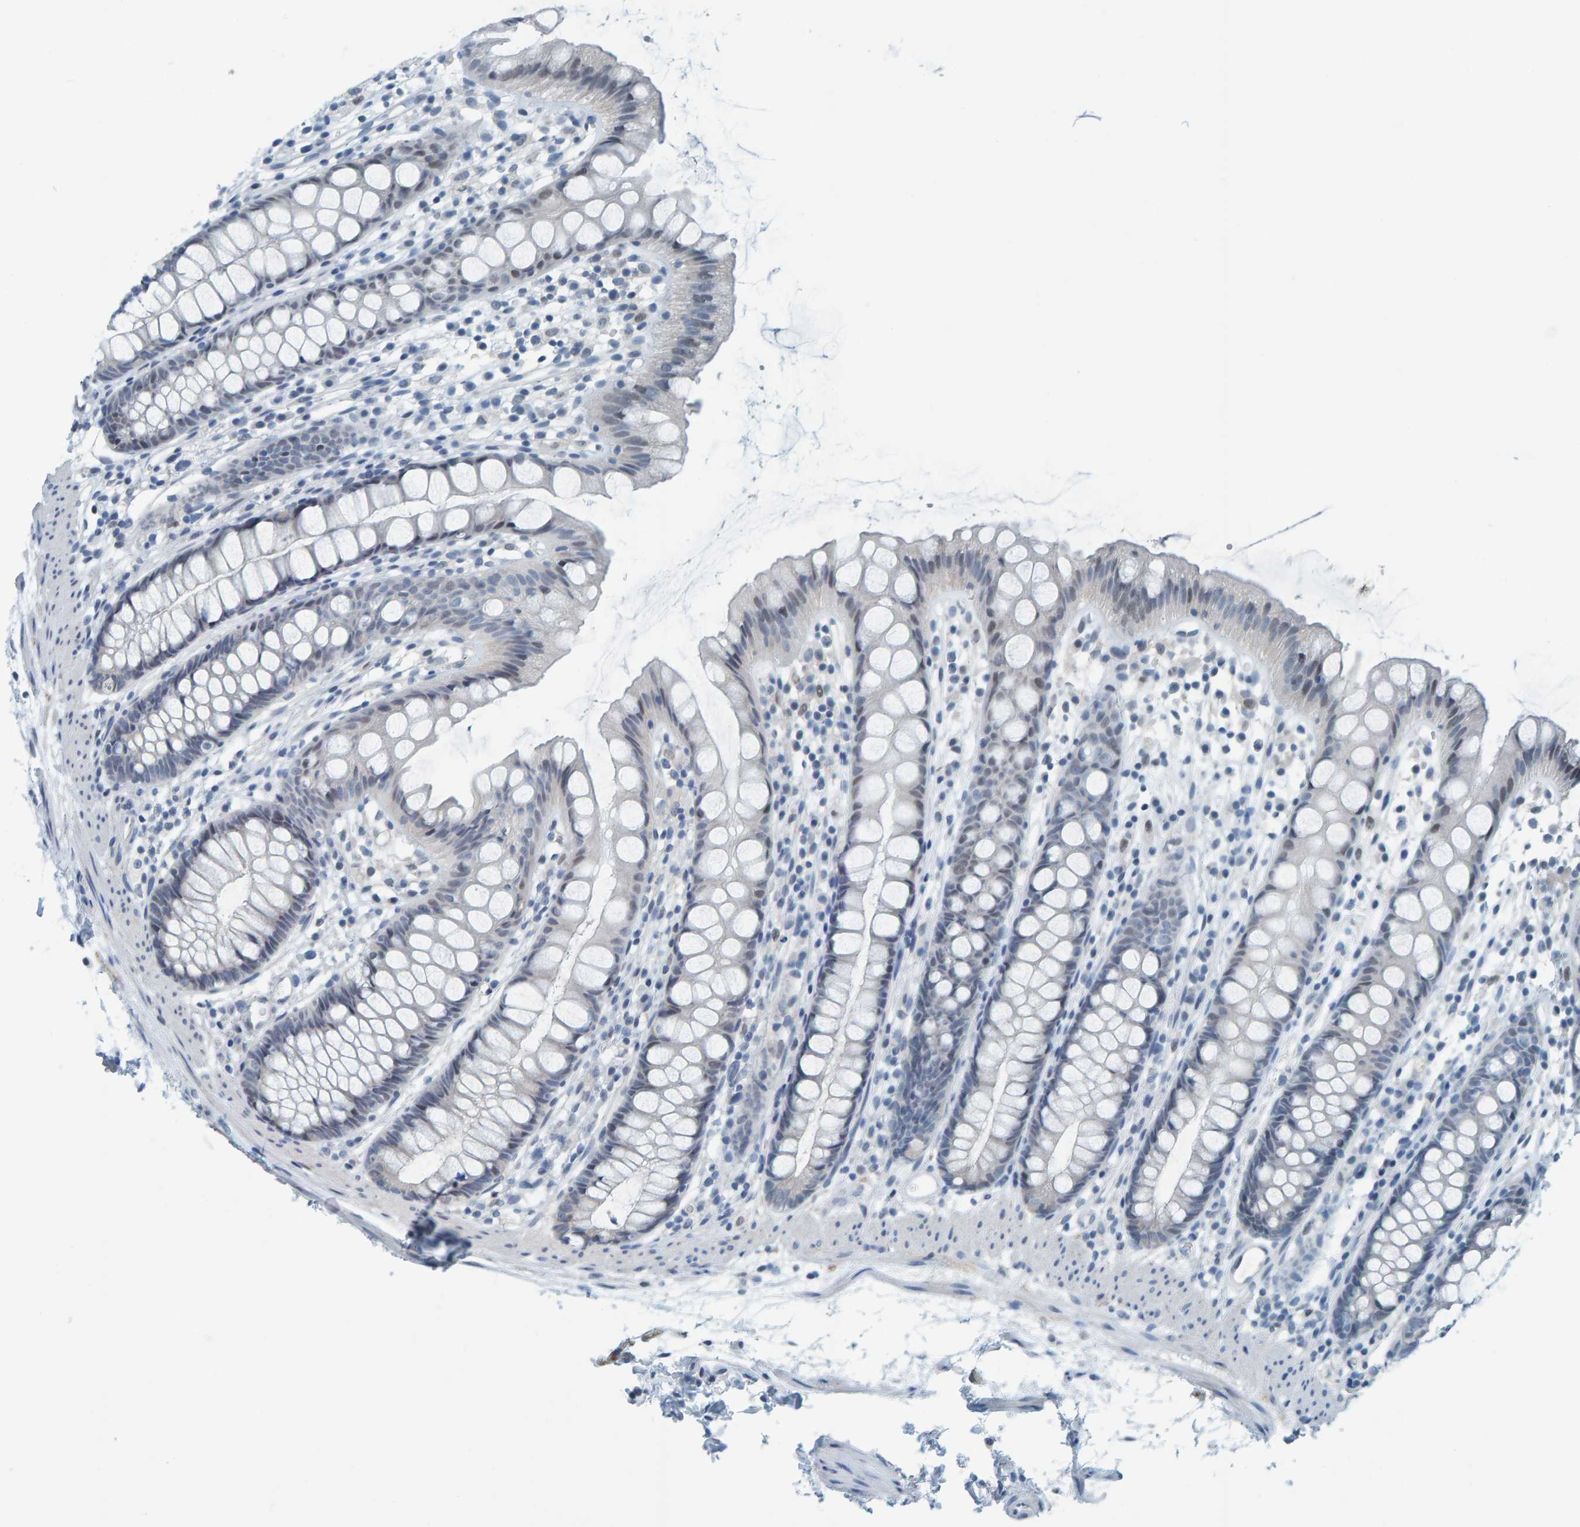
{"staining": {"intensity": "negative", "quantity": "none", "location": "none"}, "tissue": "rectum", "cell_type": "Glandular cells", "image_type": "normal", "snomed": [{"axis": "morphology", "description": "Normal tissue, NOS"}, {"axis": "topography", "description": "Rectum"}], "caption": "Human rectum stained for a protein using immunohistochemistry displays no positivity in glandular cells.", "gene": "CNP", "patient": {"sex": "female", "age": 65}}